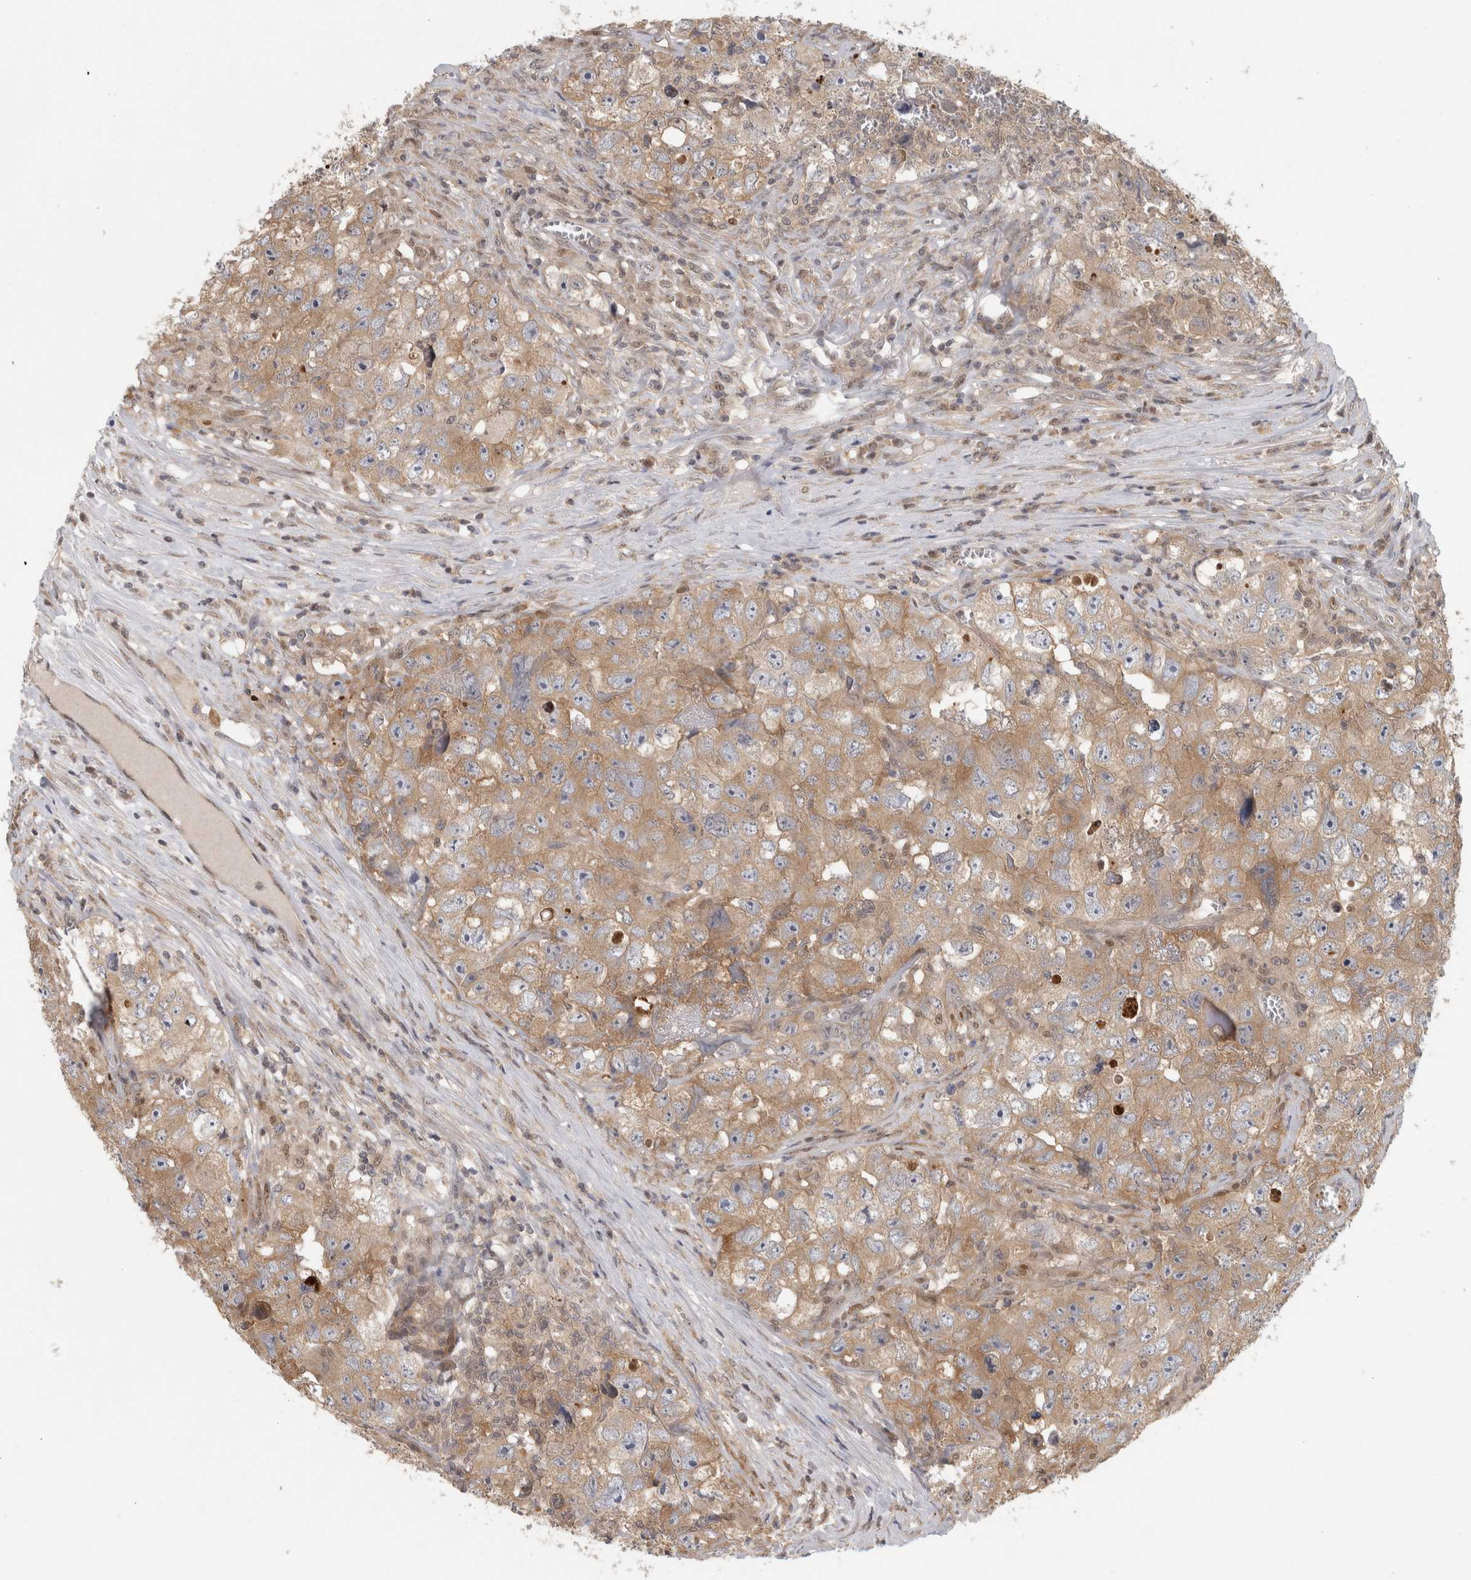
{"staining": {"intensity": "moderate", "quantity": ">75%", "location": "cytoplasmic/membranous"}, "tissue": "testis cancer", "cell_type": "Tumor cells", "image_type": "cancer", "snomed": [{"axis": "morphology", "description": "Seminoma, NOS"}, {"axis": "morphology", "description": "Carcinoma, Embryonal, NOS"}, {"axis": "topography", "description": "Testis"}], "caption": "Protein analysis of testis cancer tissue reveals moderate cytoplasmic/membranous staining in about >75% of tumor cells.", "gene": "PIGP", "patient": {"sex": "male", "age": 43}}